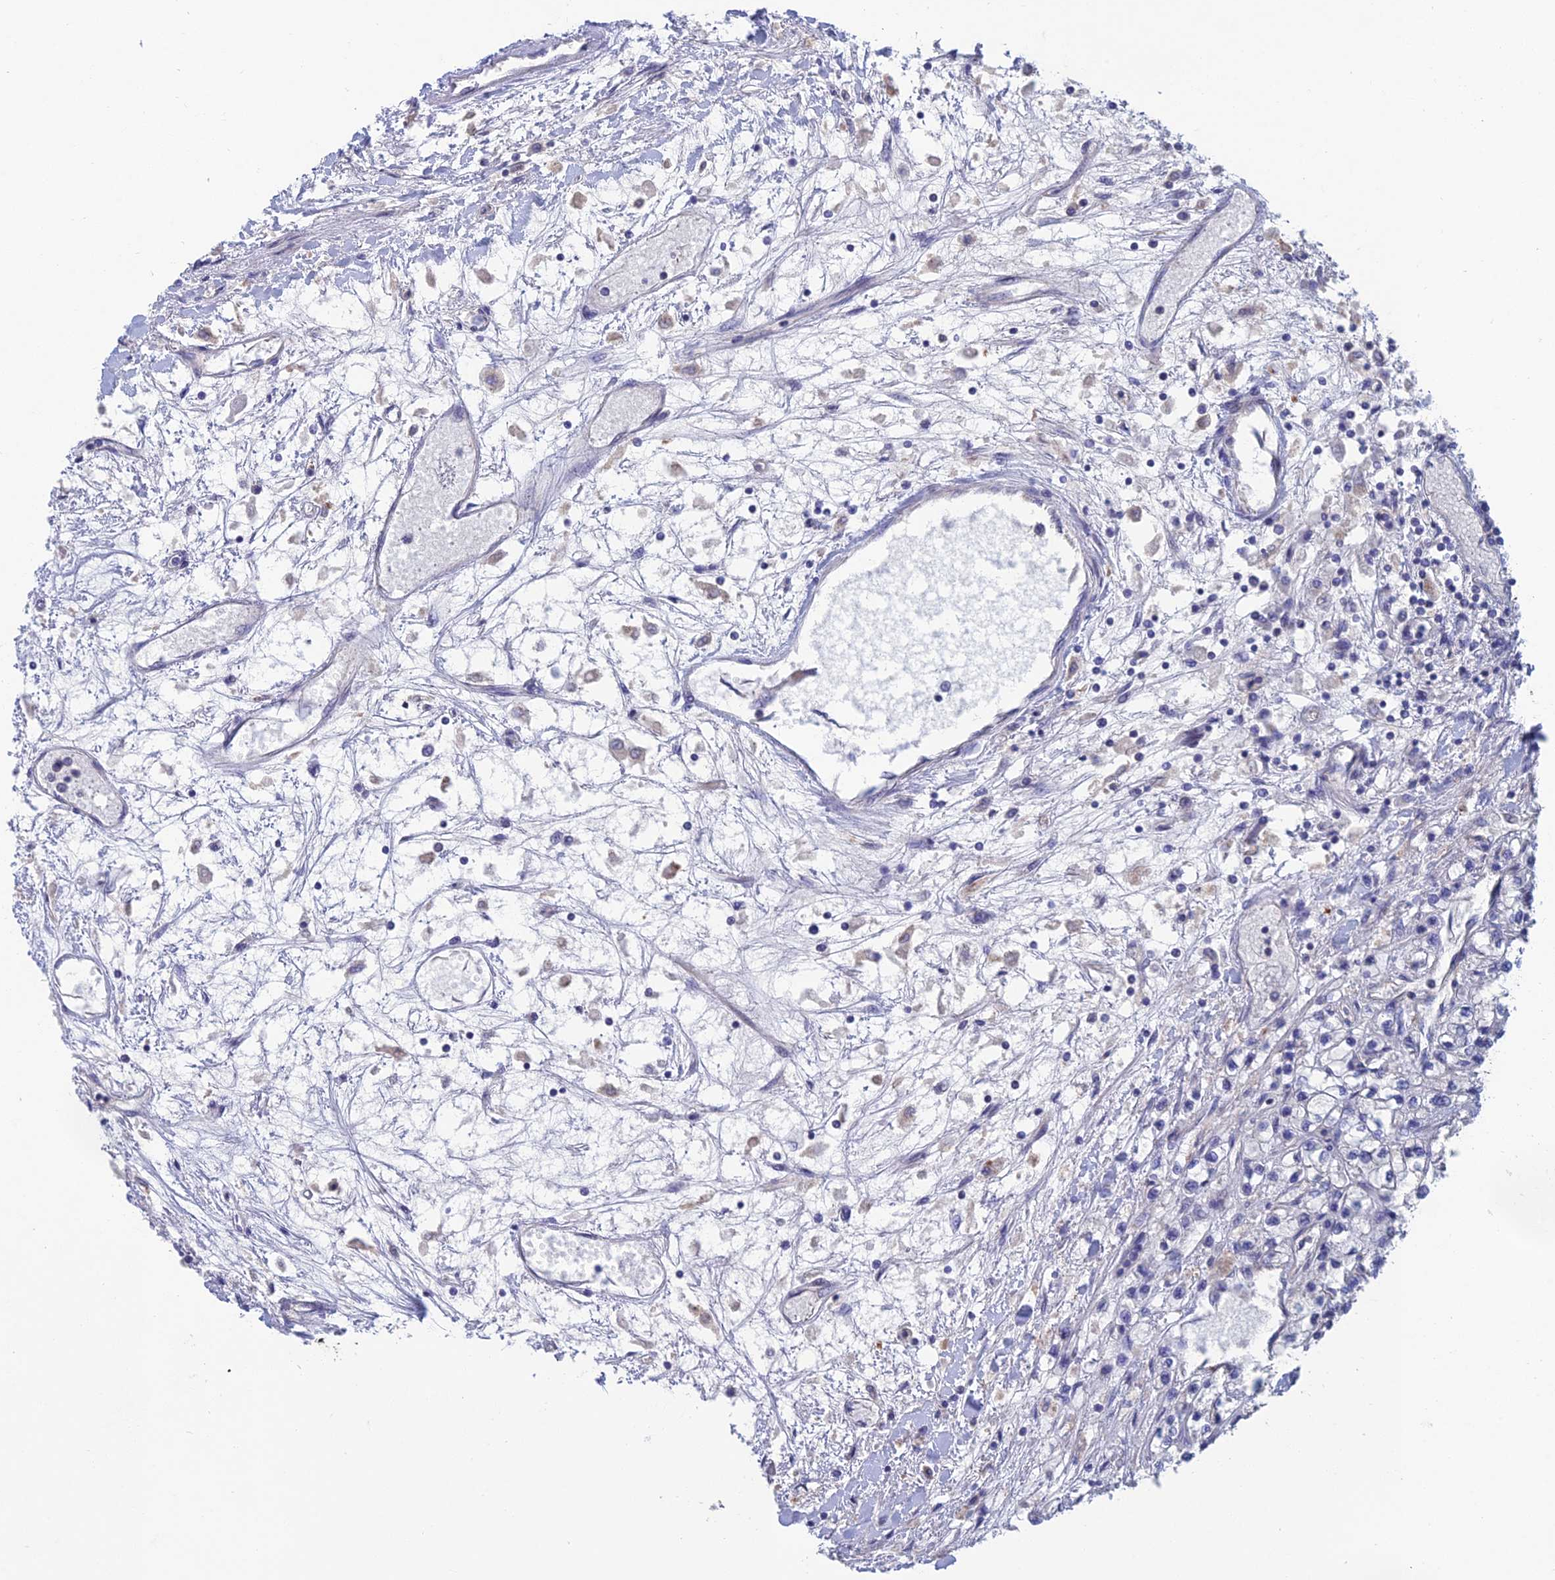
{"staining": {"intensity": "negative", "quantity": "none", "location": "none"}, "tissue": "renal cancer", "cell_type": "Tumor cells", "image_type": "cancer", "snomed": [{"axis": "morphology", "description": "Adenocarcinoma, NOS"}, {"axis": "topography", "description": "Kidney"}], "caption": "The histopathology image reveals no significant positivity in tumor cells of adenocarcinoma (renal).", "gene": "USP37", "patient": {"sex": "male", "age": 80}}